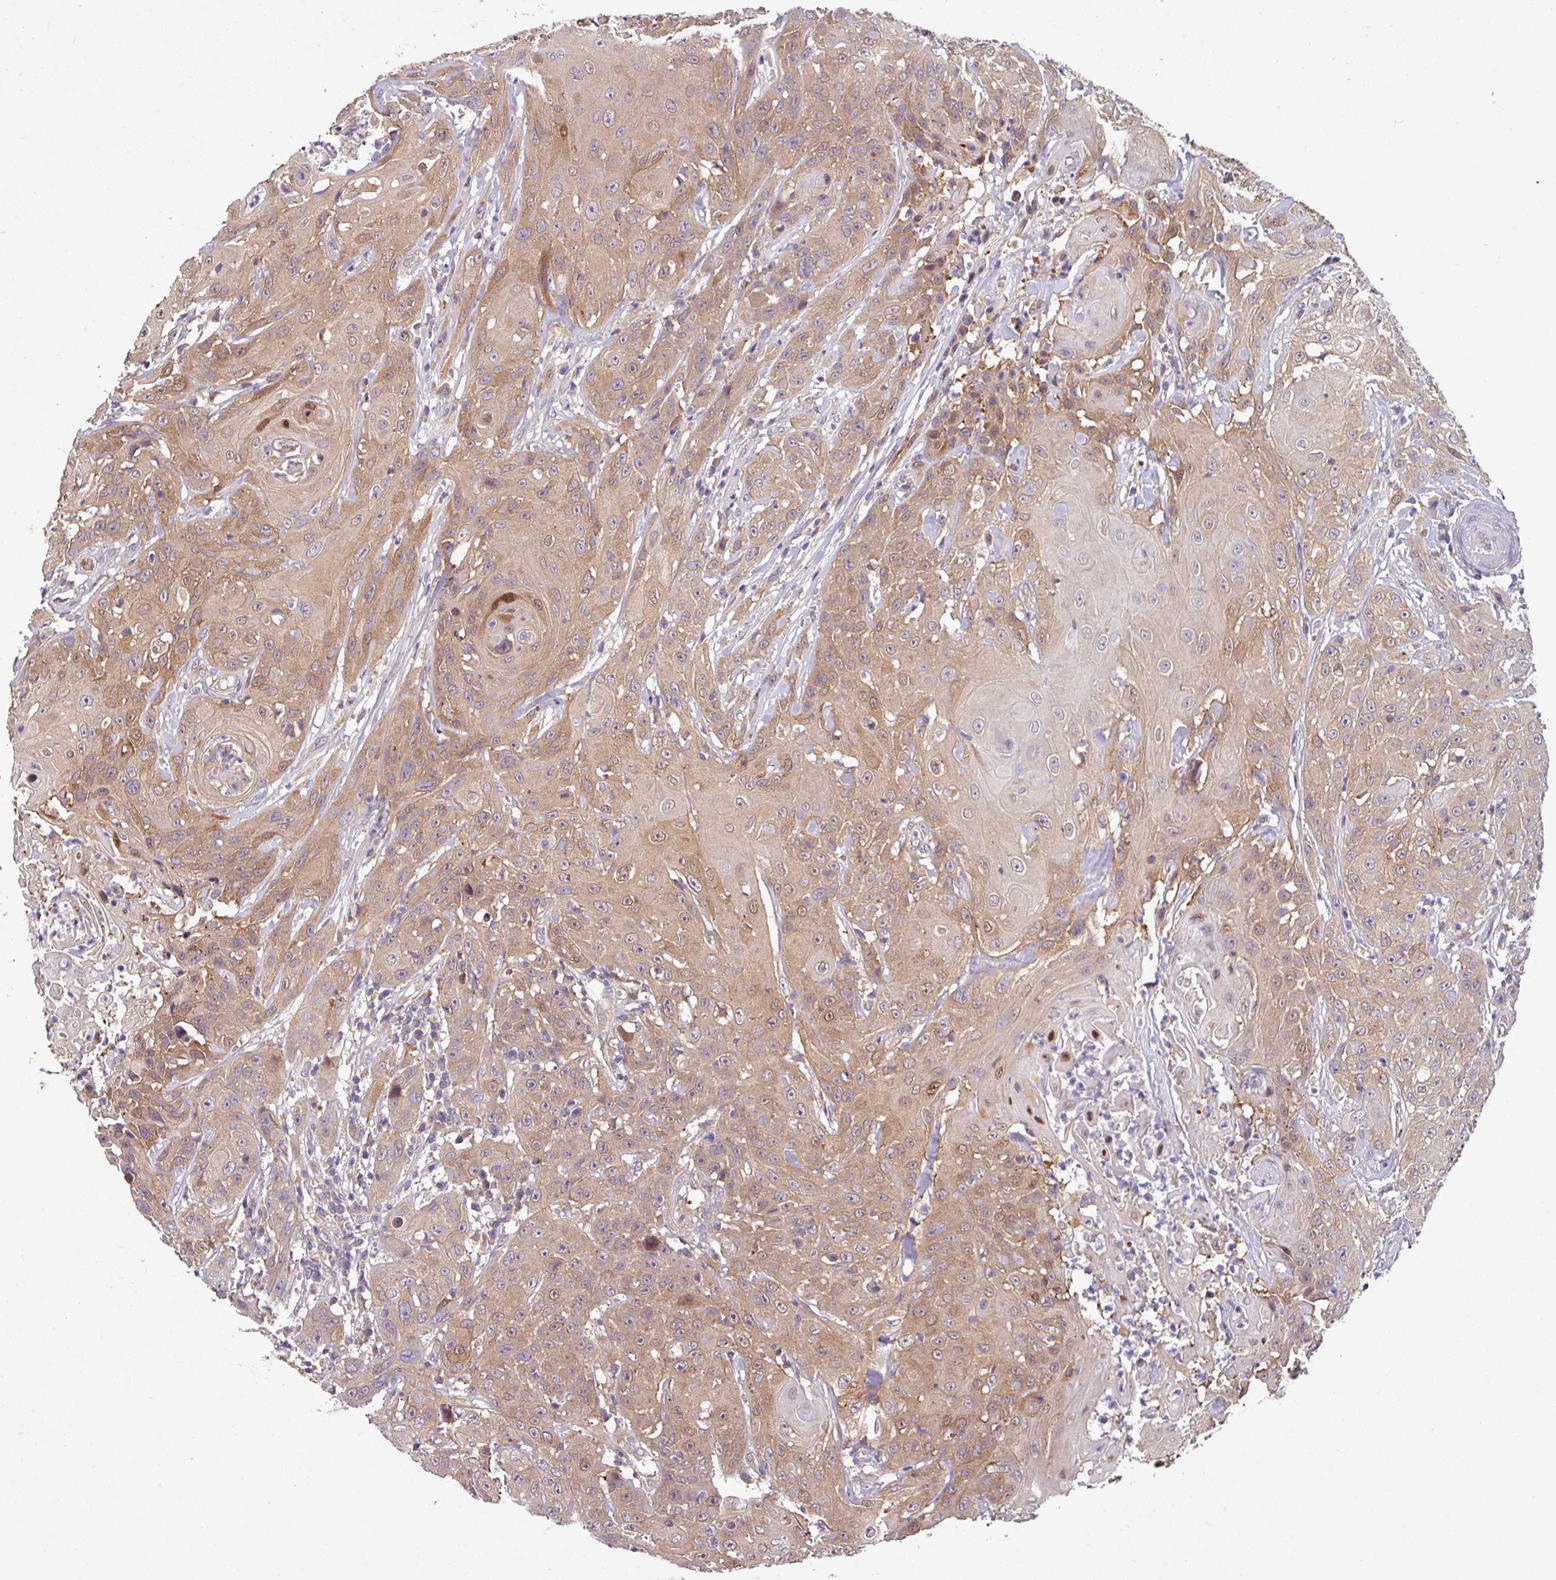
{"staining": {"intensity": "weak", "quantity": ">75%", "location": "cytoplasmic/membranous"}, "tissue": "head and neck cancer", "cell_type": "Tumor cells", "image_type": "cancer", "snomed": [{"axis": "morphology", "description": "Squamous cell carcinoma, NOS"}, {"axis": "topography", "description": "Skin"}, {"axis": "topography", "description": "Head-Neck"}], "caption": "The micrograph demonstrates staining of head and neck squamous cell carcinoma, revealing weak cytoplasmic/membranous protein positivity (brown color) within tumor cells. Nuclei are stained in blue.", "gene": "SLC23A2", "patient": {"sex": "male", "age": 80}}